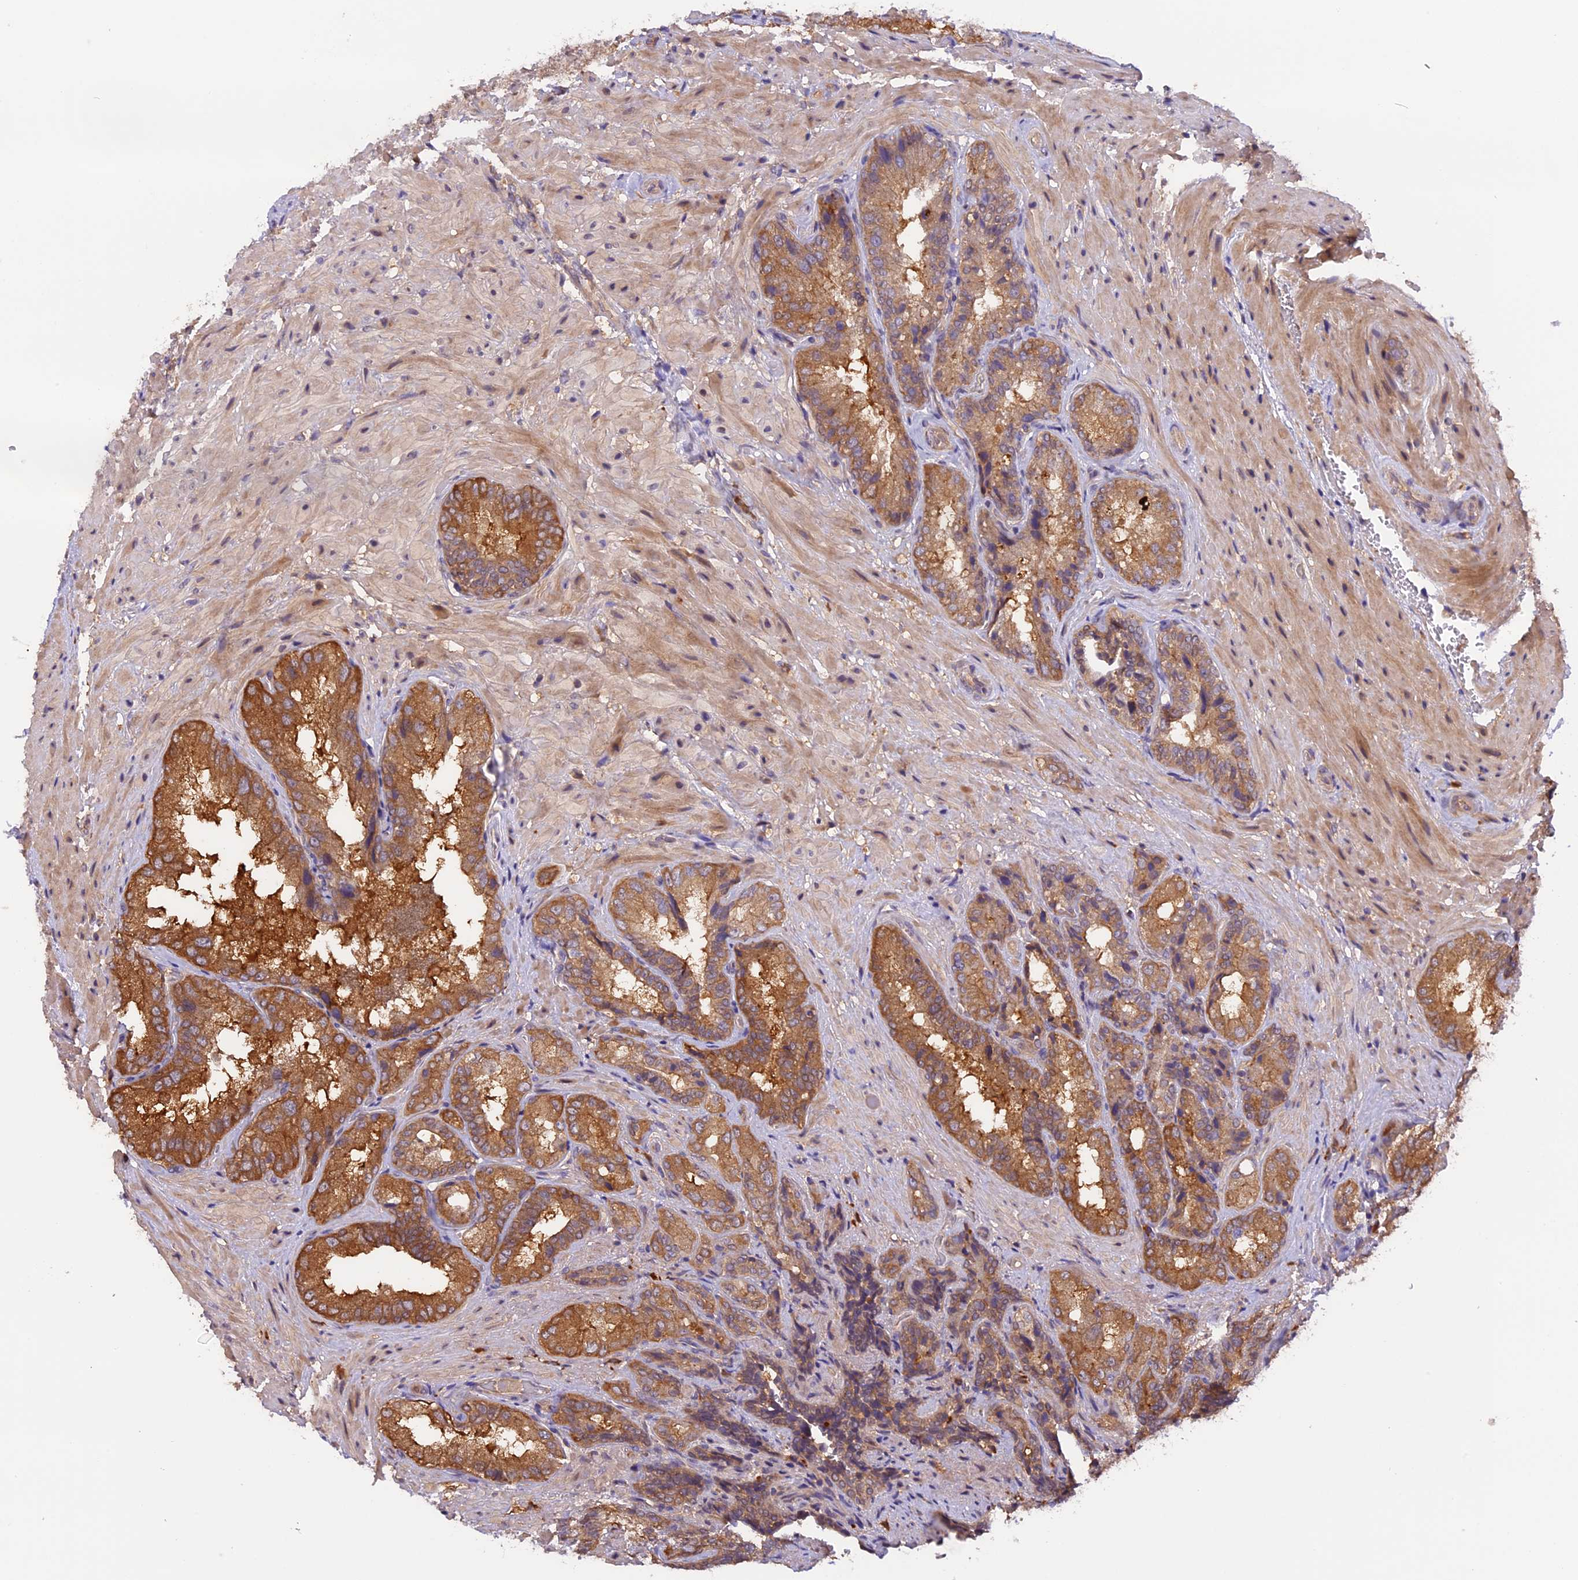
{"staining": {"intensity": "moderate", "quantity": ">75%", "location": "cytoplasmic/membranous"}, "tissue": "seminal vesicle", "cell_type": "Glandular cells", "image_type": "normal", "snomed": [{"axis": "morphology", "description": "Normal tissue, NOS"}, {"axis": "topography", "description": "Seminal veicle"}, {"axis": "topography", "description": "Peripheral nerve tissue"}], "caption": "A histopathology image of seminal vesicle stained for a protein reveals moderate cytoplasmic/membranous brown staining in glandular cells. The protein of interest is stained brown, and the nuclei are stained in blue (DAB IHC with brightfield microscopy, high magnification).", "gene": "SETD6", "patient": {"sex": "male", "age": 63}}